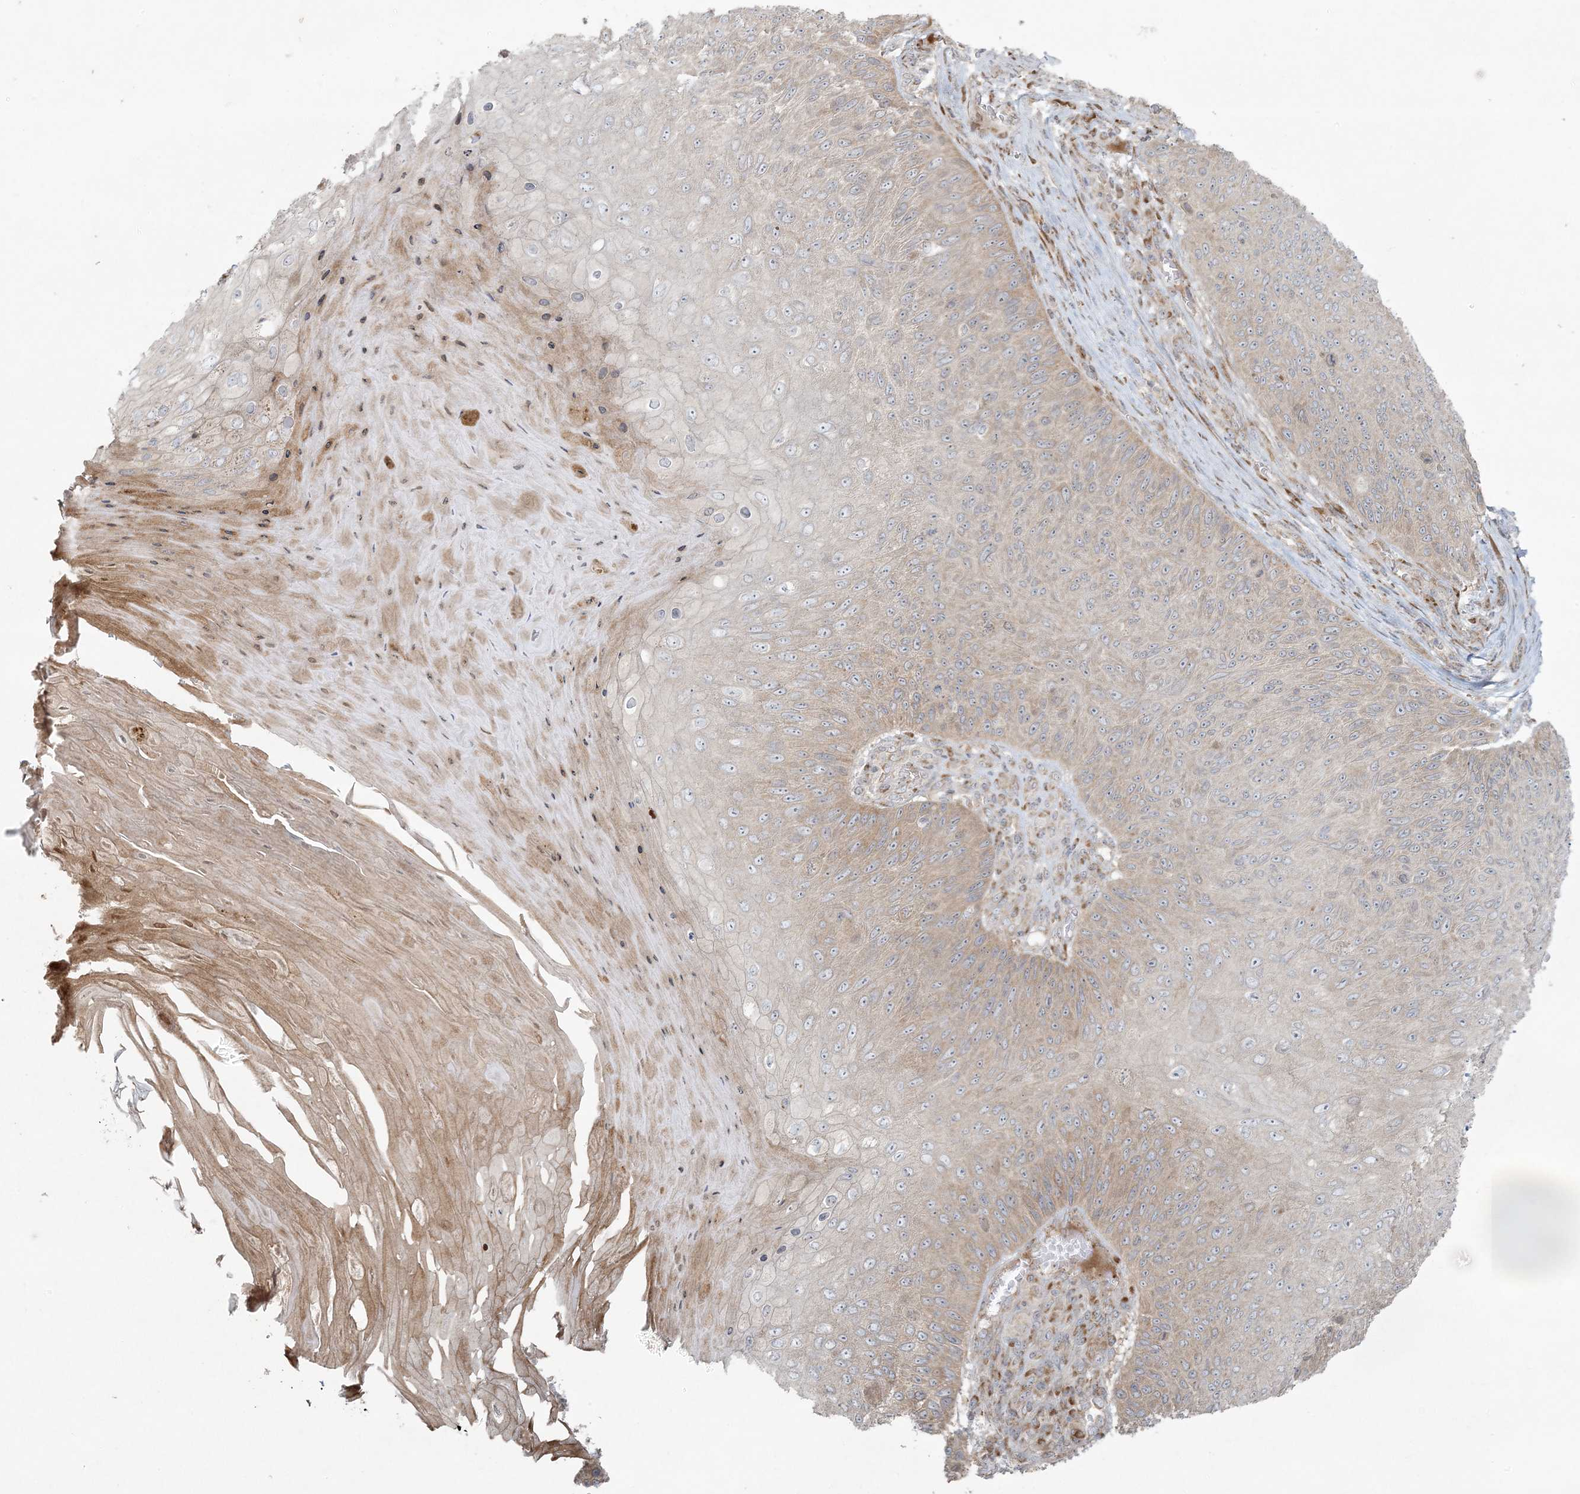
{"staining": {"intensity": "weak", "quantity": "25%-75%", "location": "cytoplasmic/membranous"}, "tissue": "skin cancer", "cell_type": "Tumor cells", "image_type": "cancer", "snomed": [{"axis": "morphology", "description": "Squamous cell carcinoma, NOS"}, {"axis": "topography", "description": "Skin"}], "caption": "Protein expression analysis of skin cancer (squamous cell carcinoma) displays weak cytoplasmic/membranous staining in about 25%-75% of tumor cells.", "gene": "ZNF263", "patient": {"sex": "female", "age": 88}}